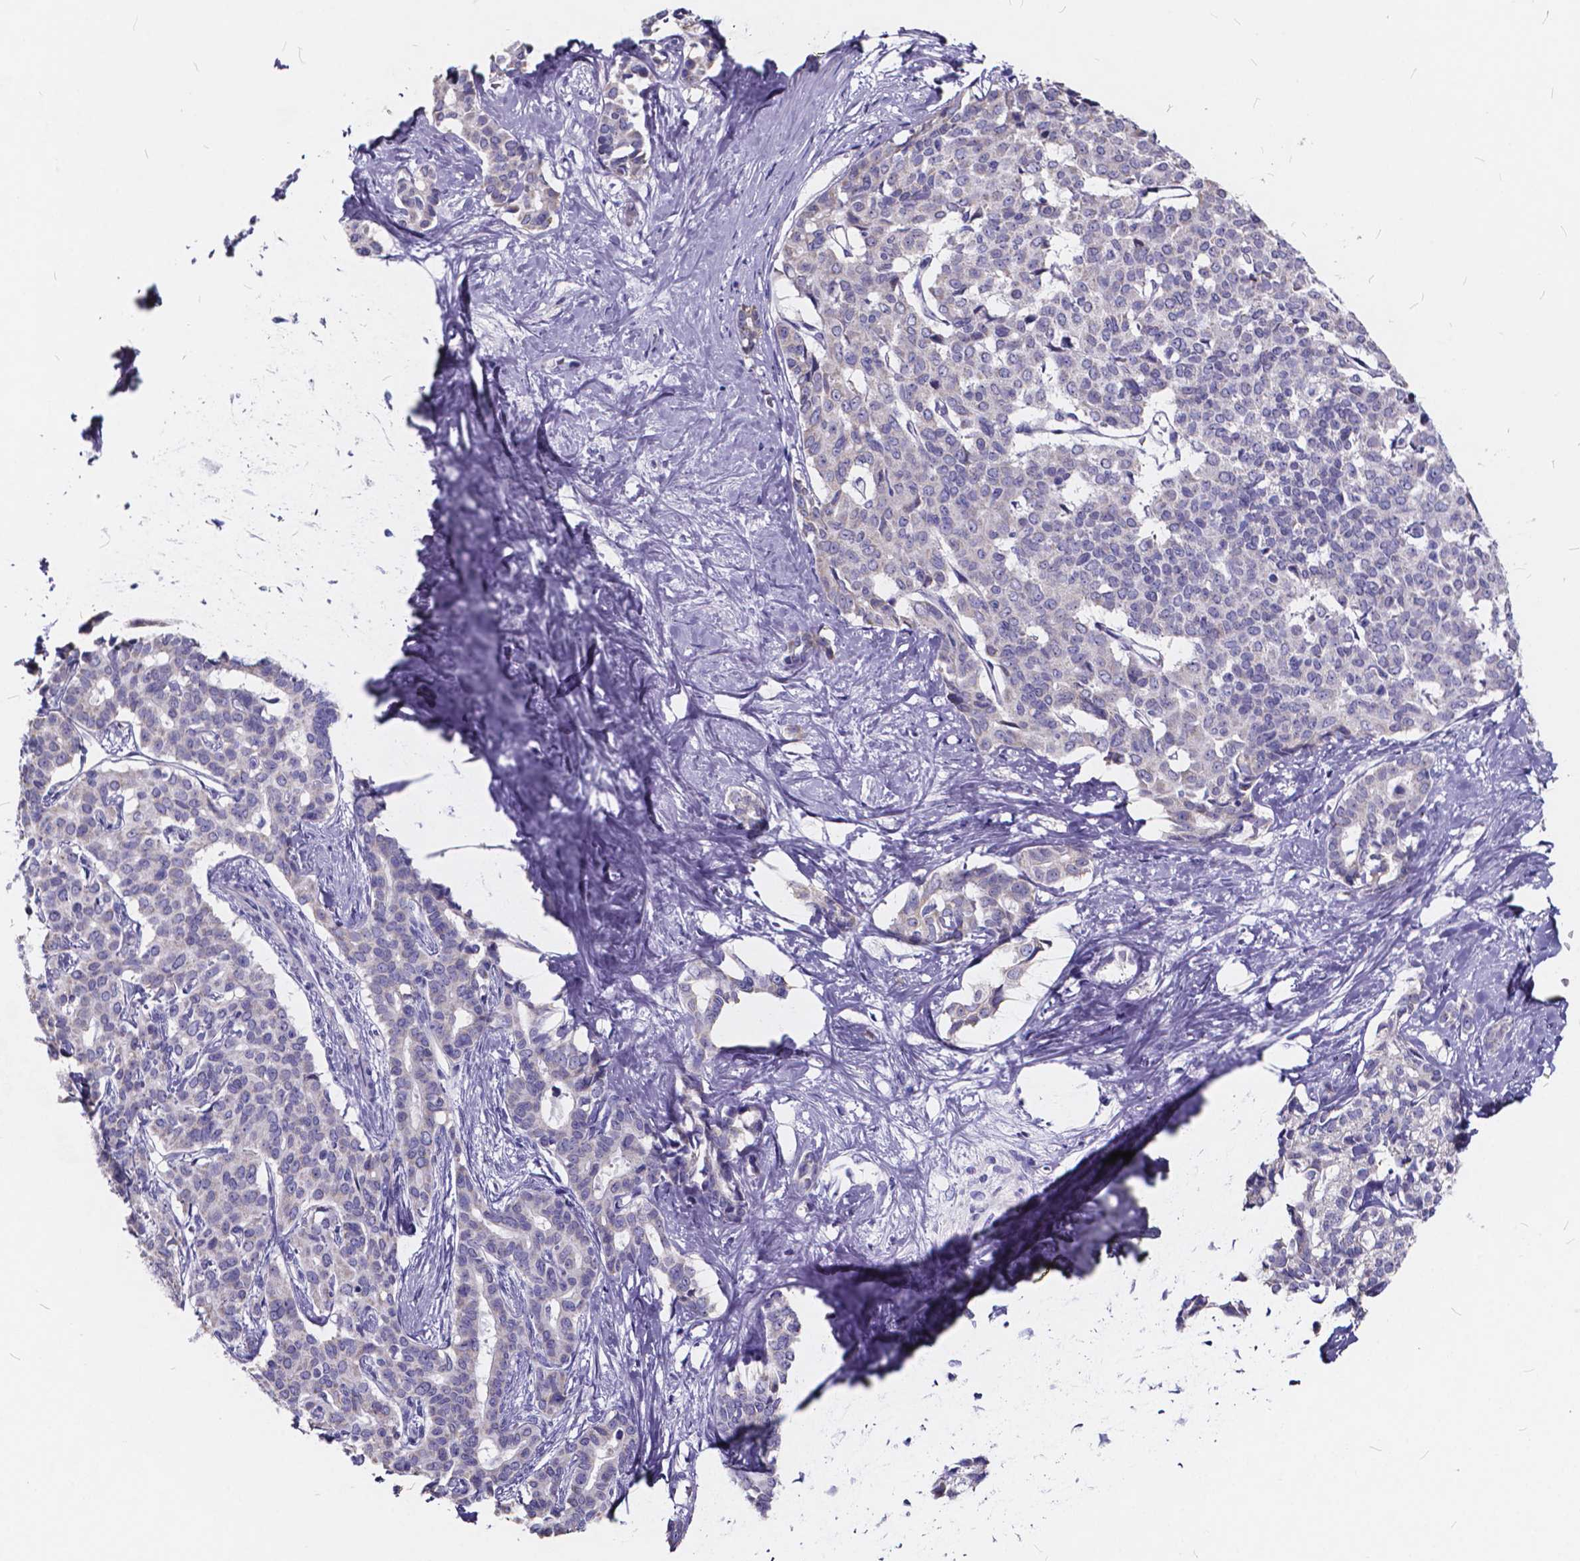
{"staining": {"intensity": "negative", "quantity": "none", "location": "none"}, "tissue": "liver cancer", "cell_type": "Tumor cells", "image_type": "cancer", "snomed": [{"axis": "morphology", "description": "Cholangiocarcinoma"}, {"axis": "topography", "description": "Liver"}], "caption": "IHC micrograph of neoplastic tissue: human liver cancer stained with DAB exhibits no significant protein expression in tumor cells.", "gene": "SPEF2", "patient": {"sex": "female", "age": 47}}